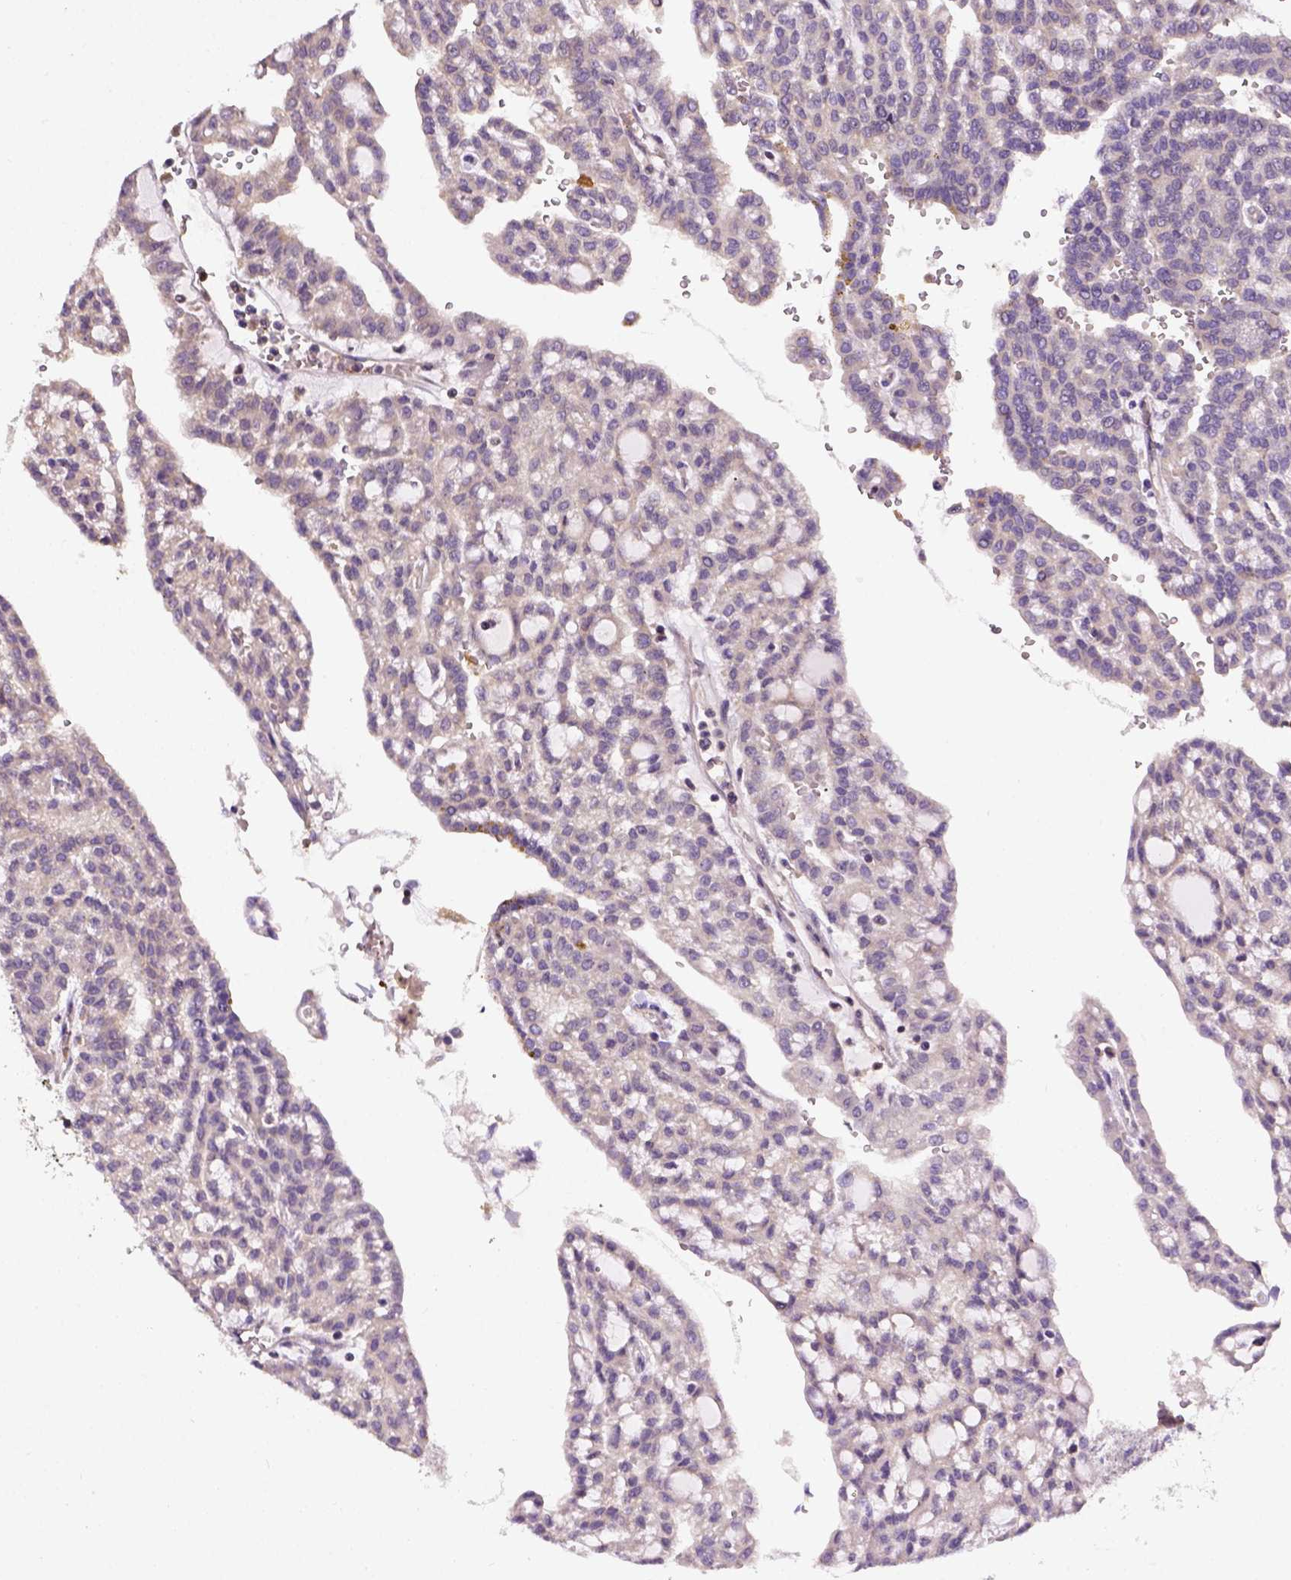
{"staining": {"intensity": "negative", "quantity": "none", "location": "none"}, "tissue": "renal cancer", "cell_type": "Tumor cells", "image_type": "cancer", "snomed": [{"axis": "morphology", "description": "Adenocarcinoma, NOS"}, {"axis": "topography", "description": "Kidney"}], "caption": "Tumor cells are negative for brown protein staining in renal cancer (adenocarcinoma).", "gene": "MATK", "patient": {"sex": "male", "age": 63}}